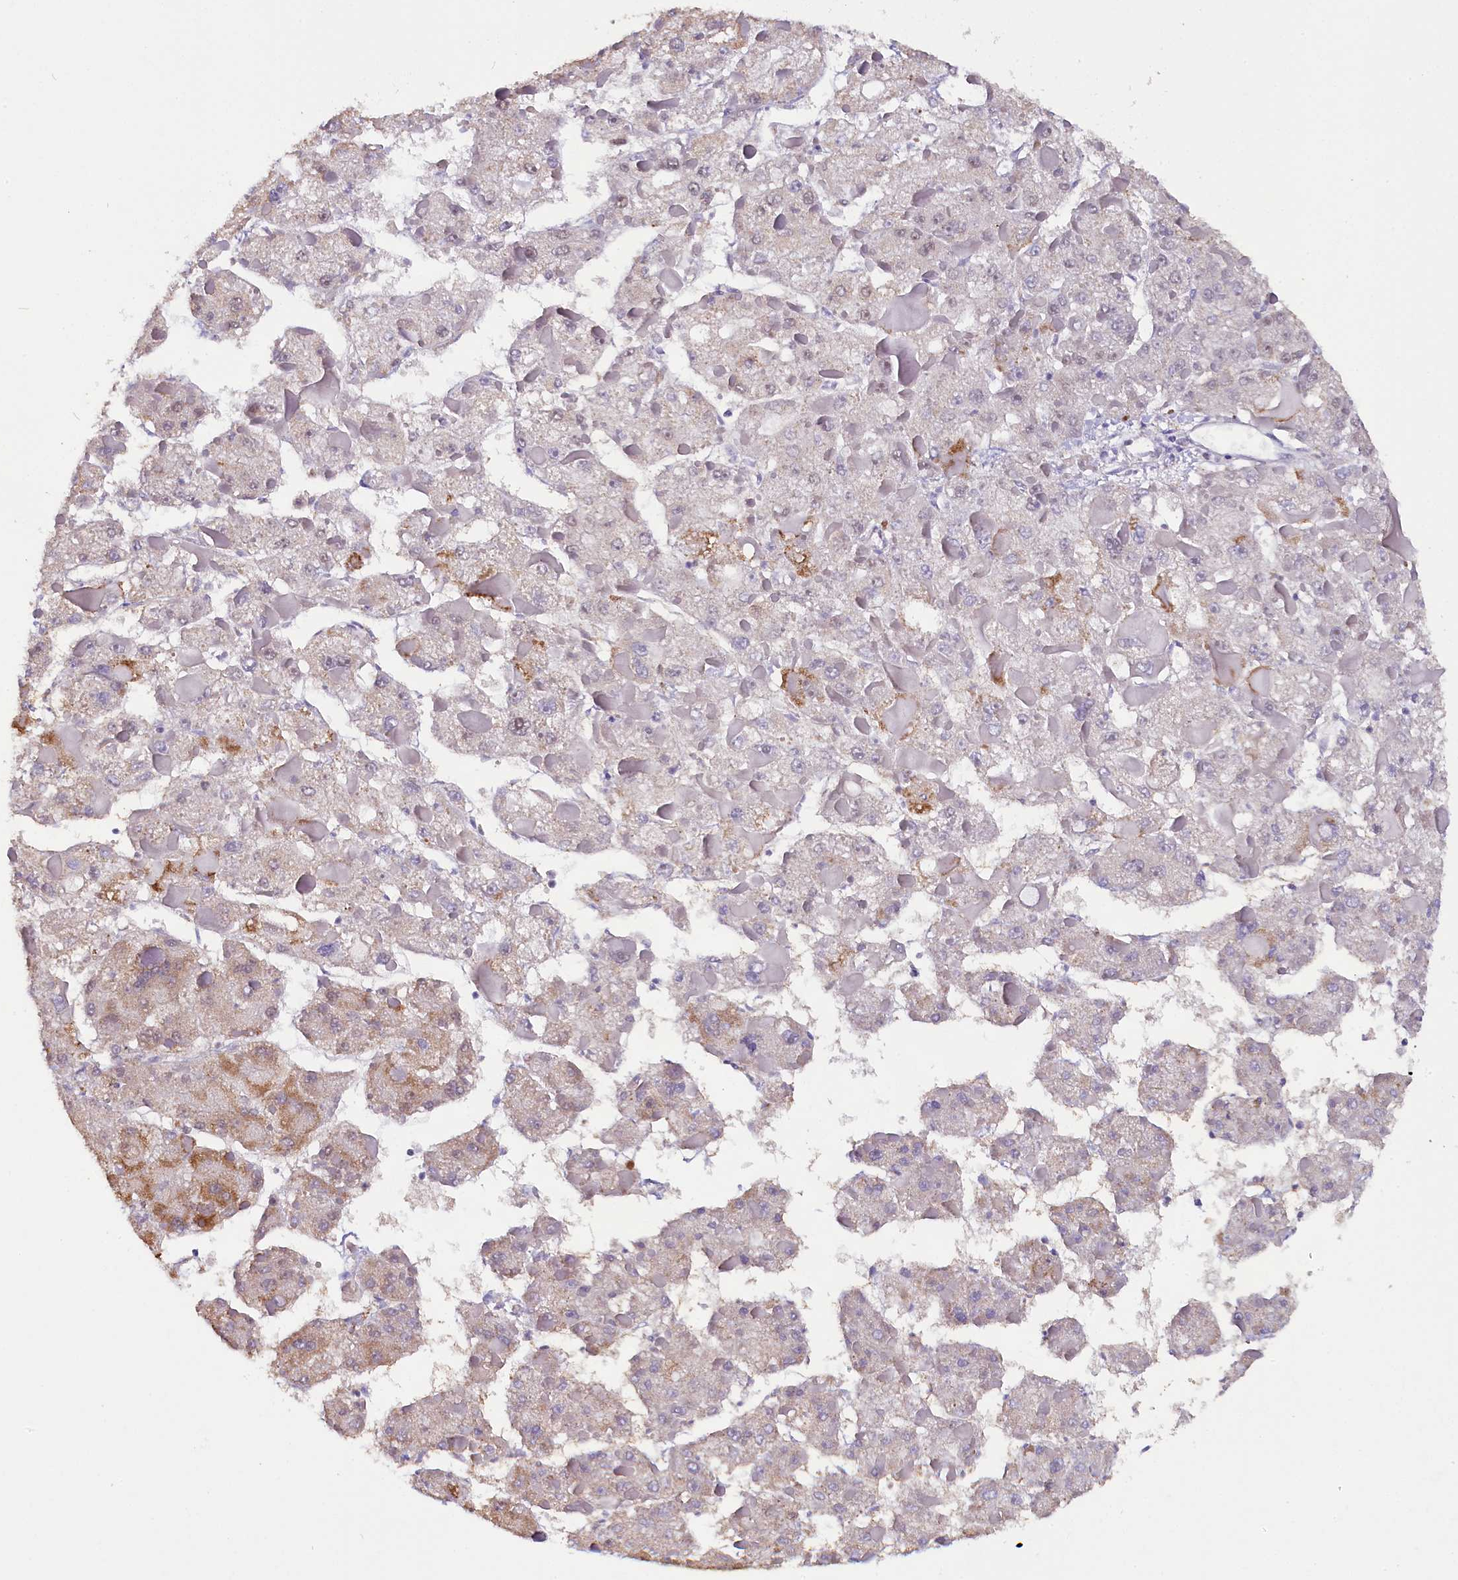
{"staining": {"intensity": "moderate", "quantity": "<25%", "location": "cytoplasmic/membranous"}, "tissue": "liver cancer", "cell_type": "Tumor cells", "image_type": "cancer", "snomed": [{"axis": "morphology", "description": "Carcinoma, Hepatocellular, NOS"}, {"axis": "topography", "description": "Liver"}], "caption": "Immunohistochemical staining of human liver cancer exhibits low levels of moderate cytoplasmic/membranous protein expression in about <25% of tumor cells. Immunohistochemistry (ihc) stains the protein of interest in brown and the nuclei are stained blue.", "gene": "NCBP1", "patient": {"sex": "female", "age": 73}}